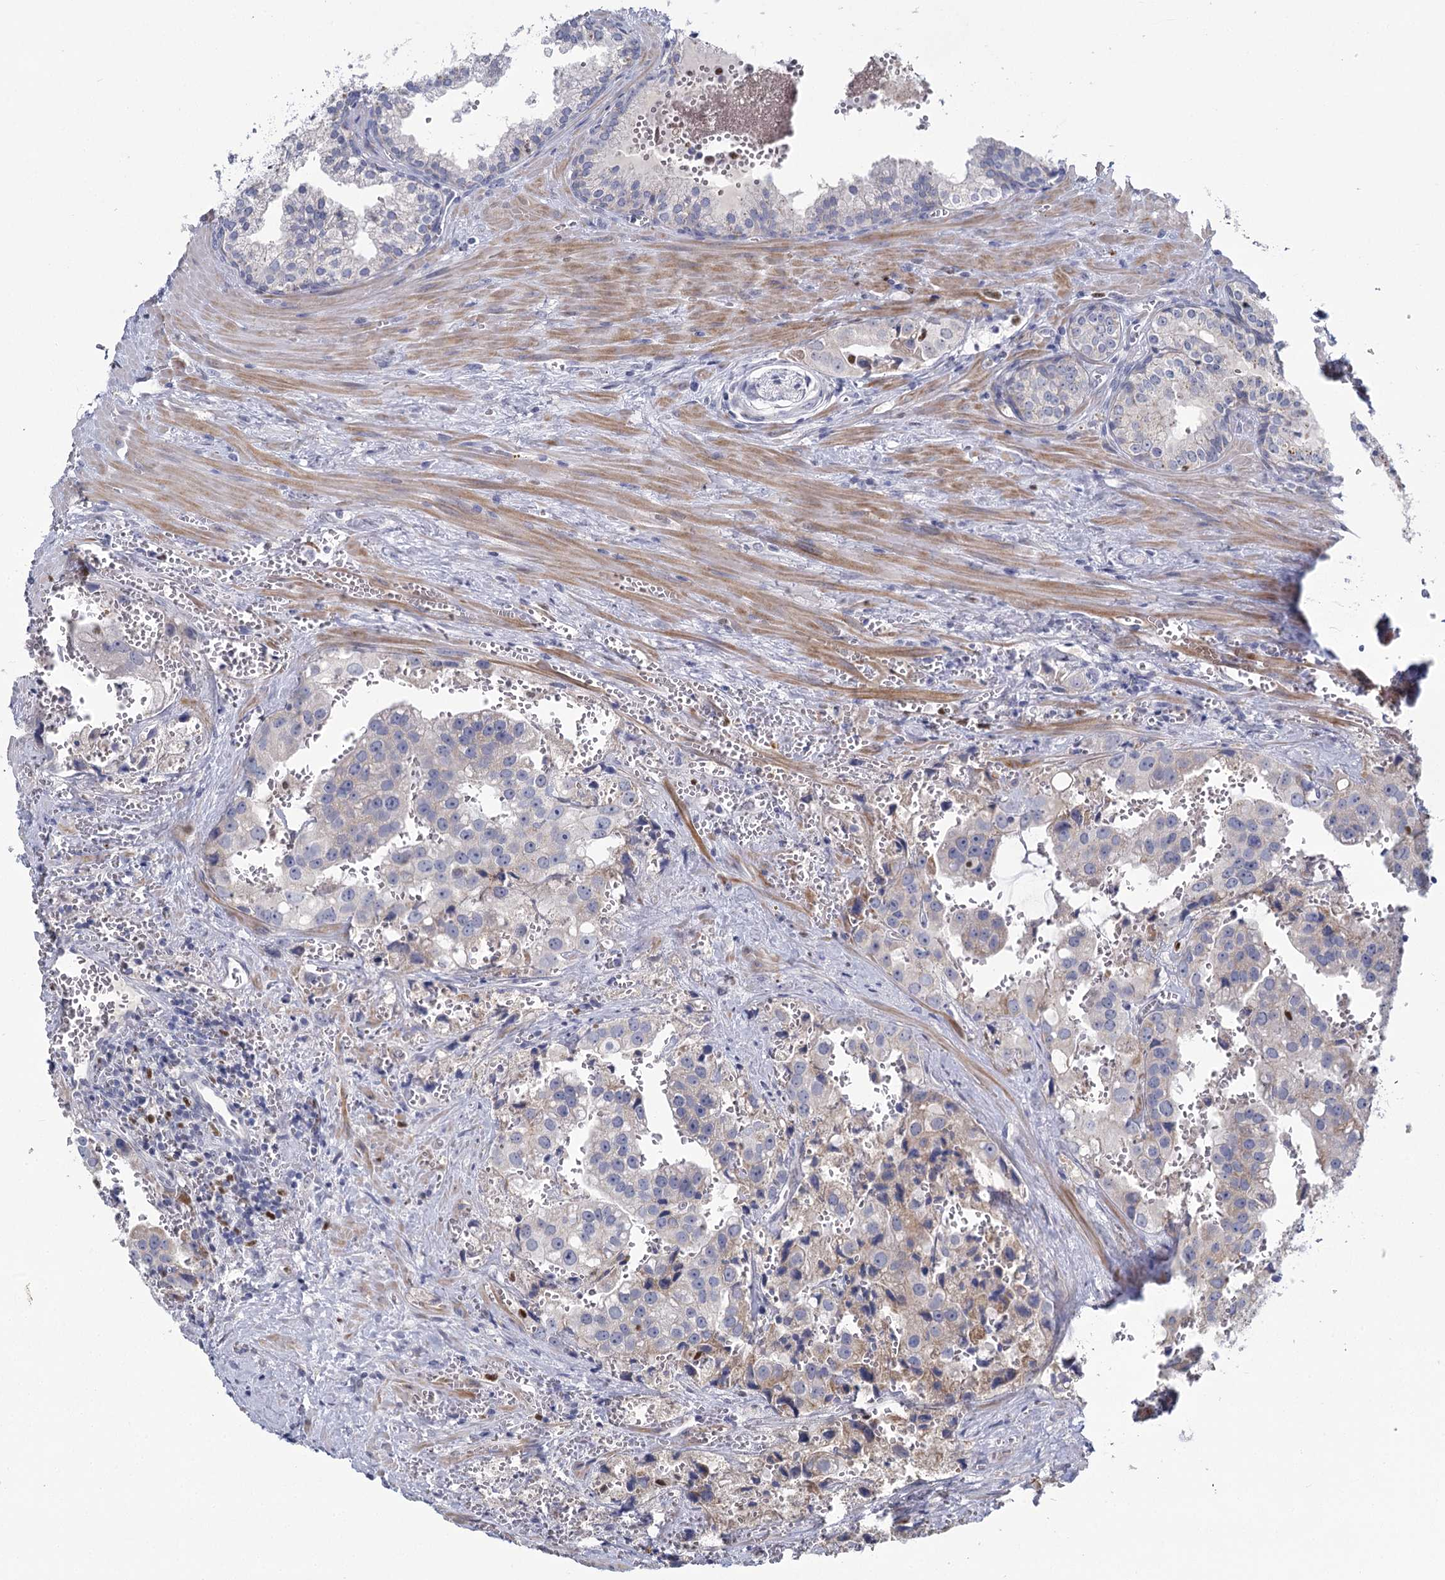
{"staining": {"intensity": "negative", "quantity": "none", "location": "none"}, "tissue": "prostate cancer", "cell_type": "Tumor cells", "image_type": "cancer", "snomed": [{"axis": "morphology", "description": "Adenocarcinoma, High grade"}, {"axis": "topography", "description": "Prostate"}], "caption": "High power microscopy photomicrograph of an immunohistochemistry image of prostate adenocarcinoma (high-grade), revealing no significant expression in tumor cells.", "gene": "IGSF3", "patient": {"sex": "male", "age": 68}}